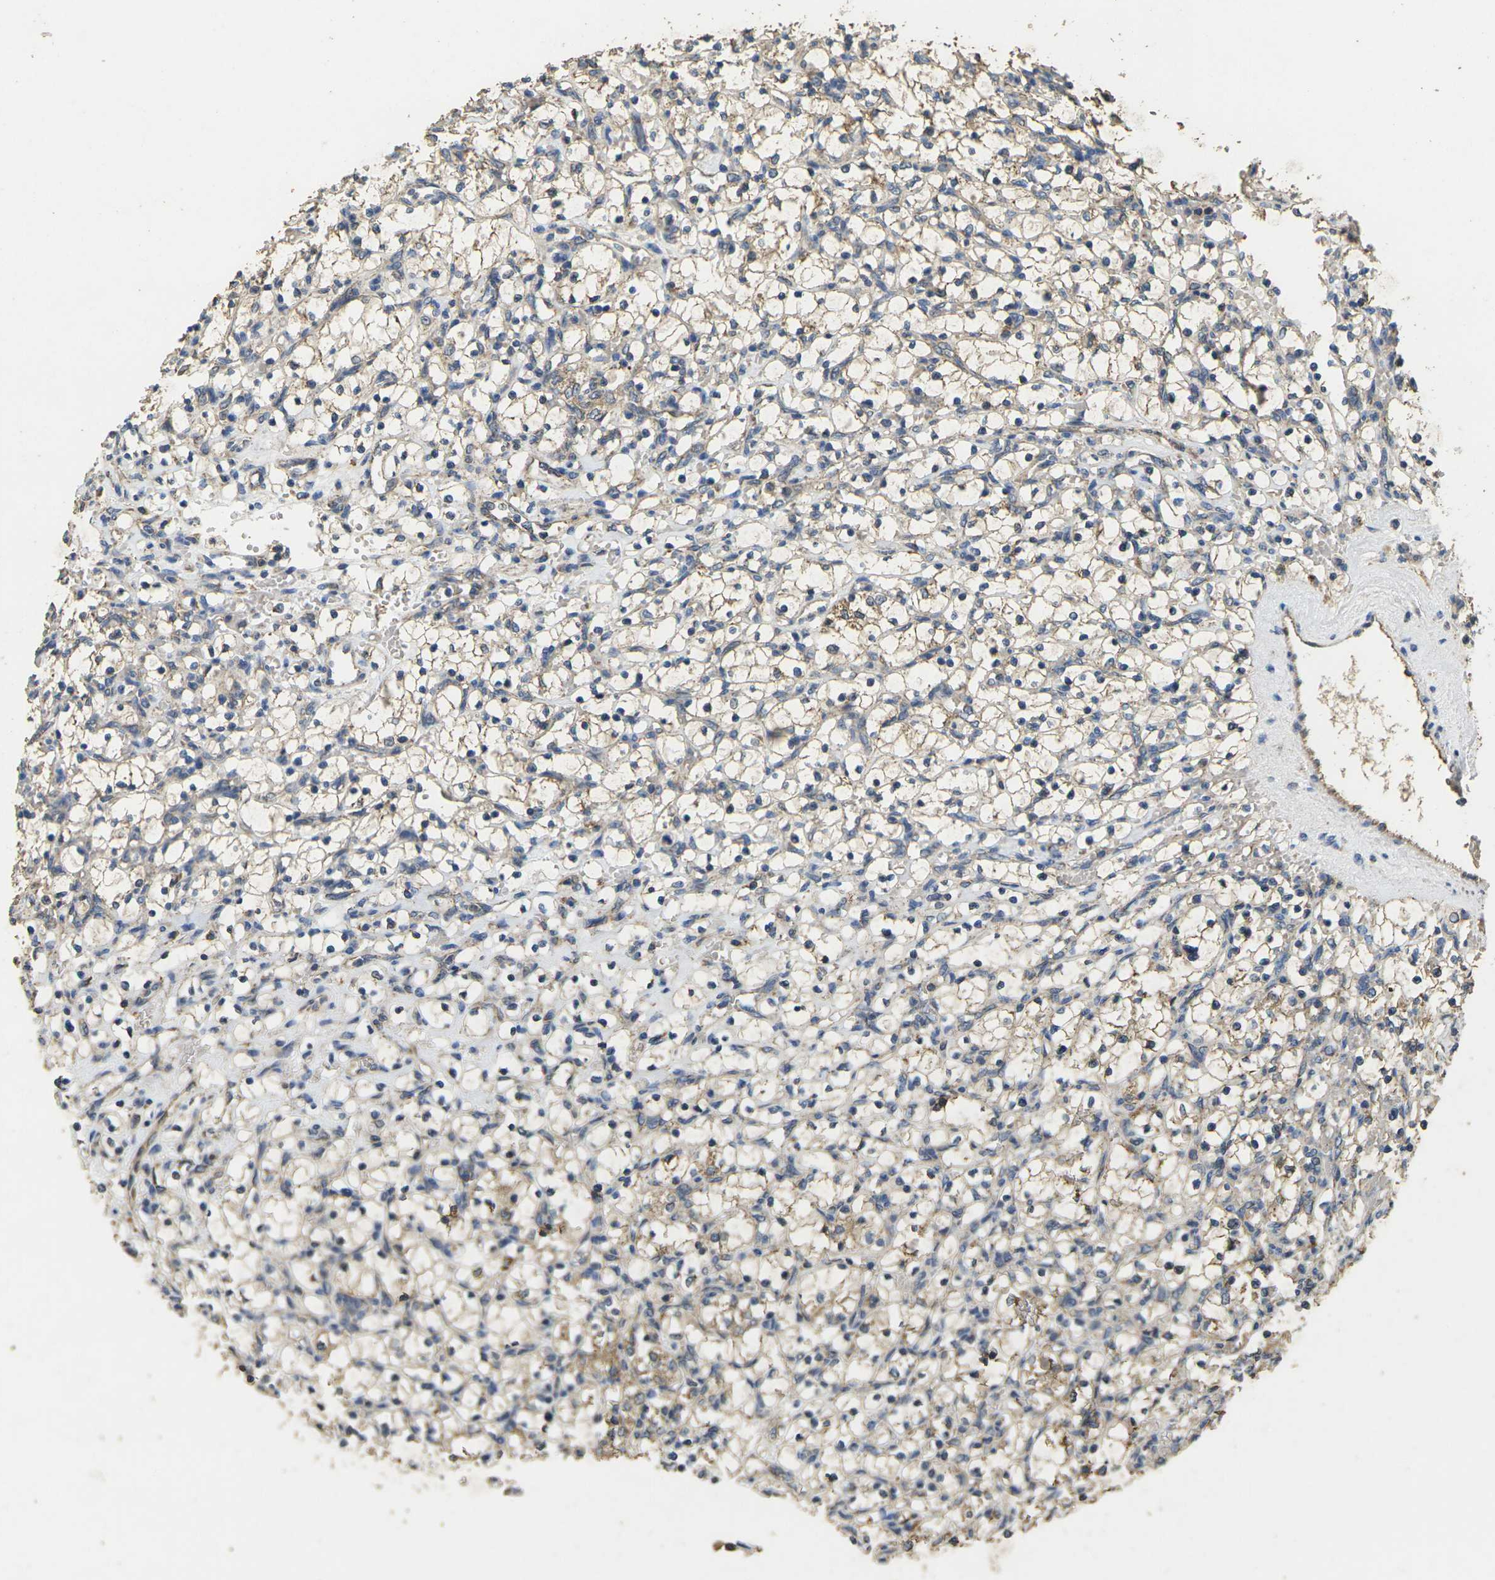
{"staining": {"intensity": "weak", "quantity": ">75%", "location": "cytoplasmic/membranous"}, "tissue": "renal cancer", "cell_type": "Tumor cells", "image_type": "cancer", "snomed": [{"axis": "morphology", "description": "Adenocarcinoma, NOS"}, {"axis": "topography", "description": "Kidney"}], "caption": "Immunohistochemistry (IHC) micrograph of neoplastic tissue: human adenocarcinoma (renal) stained using immunohistochemistry reveals low levels of weak protein expression localized specifically in the cytoplasmic/membranous of tumor cells, appearing as a cytoplasmic/membranous brown color.", "gene": "MAPK11", "patient": {"sex": "female", "age": 69}}